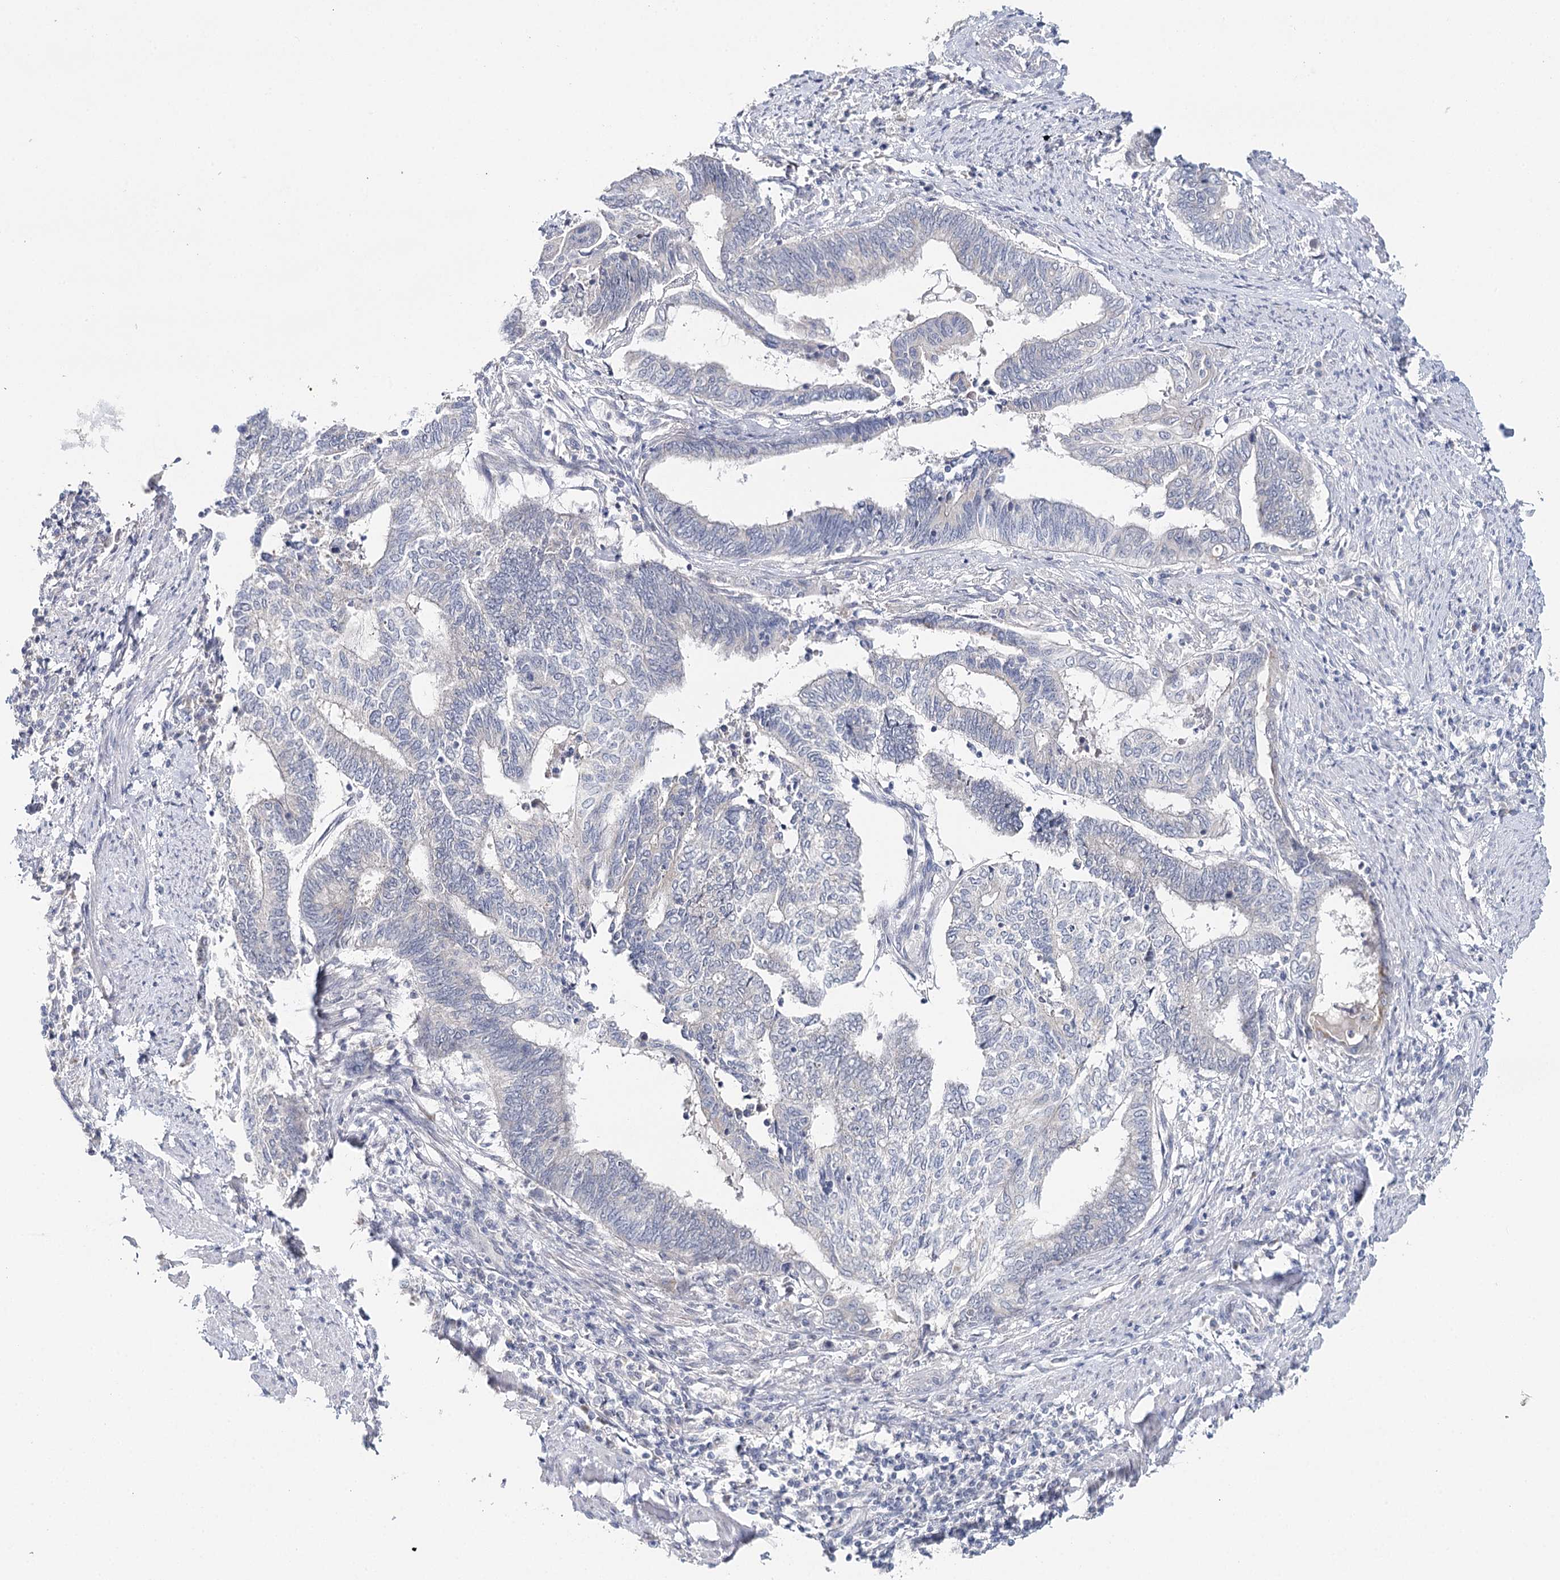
{"staining": {"intensity": "negative", "quantity": "none", "location": "none"}, "tissue": "endometrial cancer", "cell_type": "Tumor cells", "image_type": "cancer", "snomed": [{"axis": "morphology", "description": "Adenocarcinoma, NOS"}, {"axis": "topography", "description": "Uterus"}, {"axis": "topography", "description": "Endometrium"}], "caption": "Tumor cells are negative for protein expression in human endometrial cancer (adenocarcinoma).", "gene": "TP53", "patient": {"sex": "female", "age": 70}}